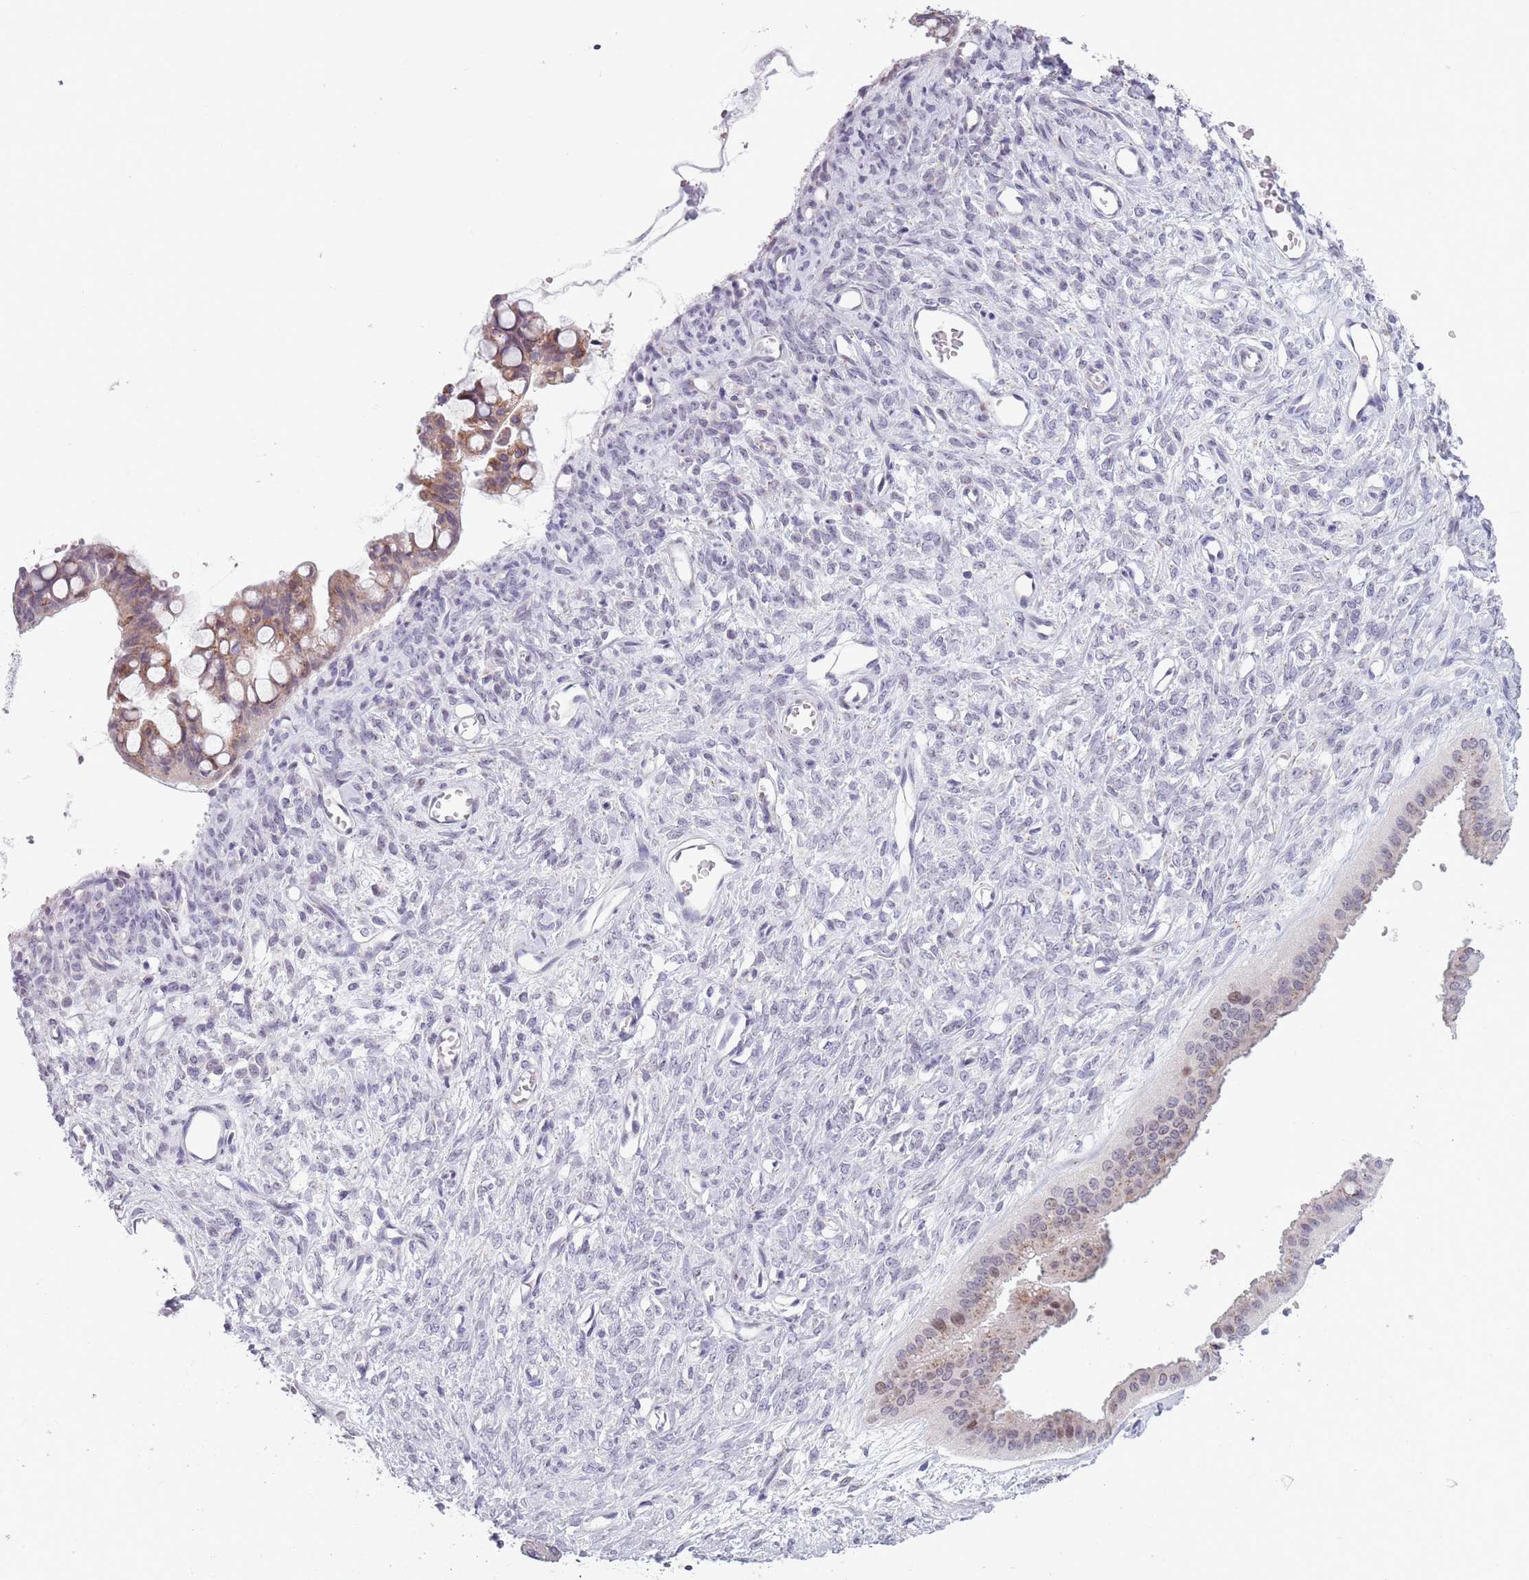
{"staining": {"intensity": "moderate", "quantity": "25%-75%", "location": "cytoplasmic/membranous,nuclear"}, "tissue": "ovarian cancer", "cell_type": "Tumor cells", "image_type": "cancer", "snomed": [{"axis": "morphology", "description": "Cystadenocarcinoma, mucinous, NOS"}, {"axis": "topography", "description": "Ovary"}], "caption": "Moderate cytoplasmic/membranous and nuclear staining for a protein is appreciated in about 25%-75% of tumor cells of ovarian cancer (mucinous cystadenocarcinoma) using IHC.", "gene": "ZKSCAN2", "patient": {"sex": "female", "age": 73}}